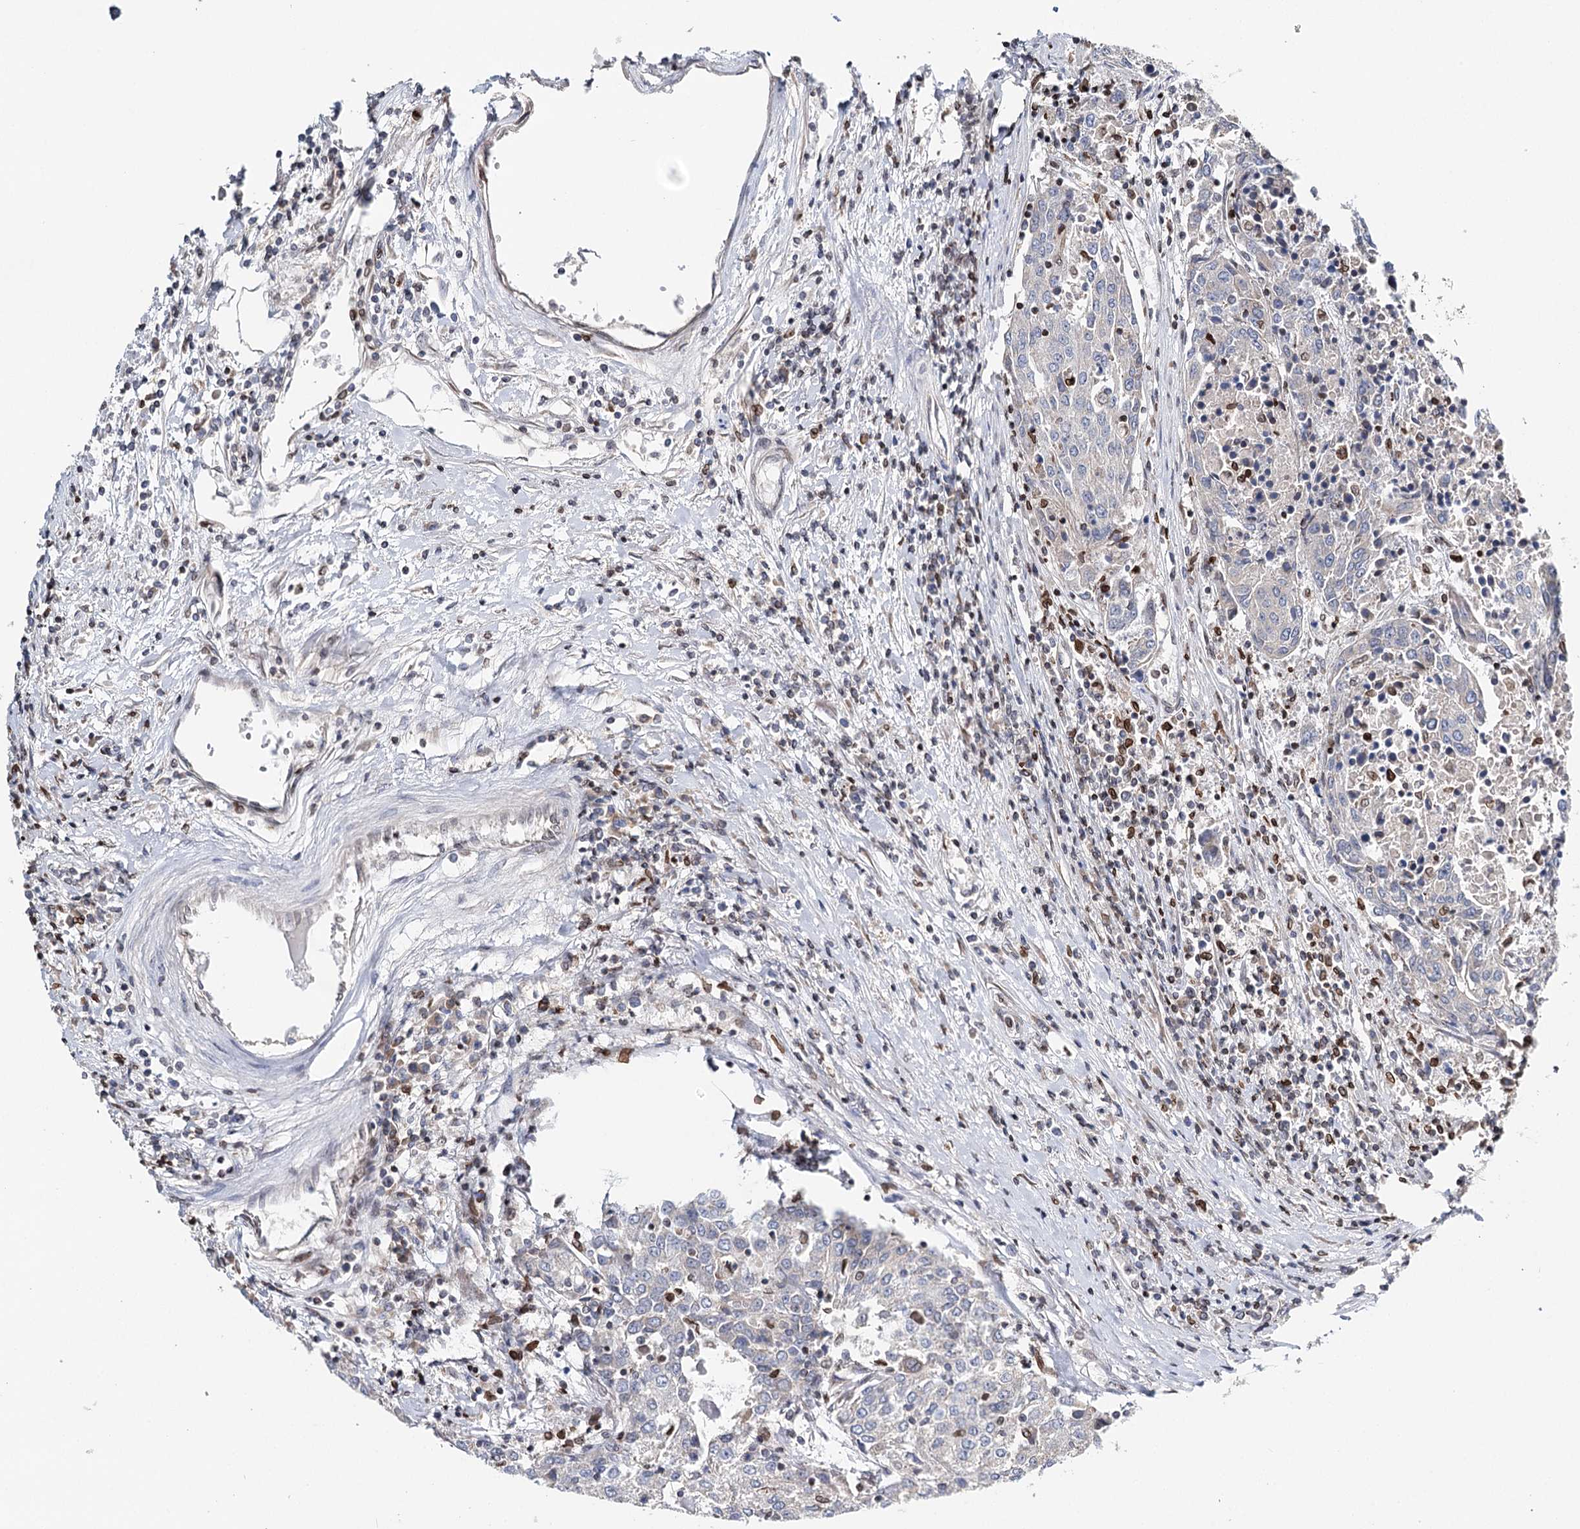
{"staining": {"intensity": "negative", "quantity": "none", "location": "none"}, "tissue": "urothelial cancer", "cell_type": "Tumor cells", "image_type": "cancer", "snomed": [{"axis": "morphology", "description": "Urothelial carcinoma, High grade"}, {"axis": "topography", "description": "Urinary bladder"}], "caption": "This is an immunohistochemistry histopathology image of urothelial carcinoma (high-grade). There is no staining in tumor cells.", "gene": "CFAP46", "patient": {"sex": "female", "age": 85}}